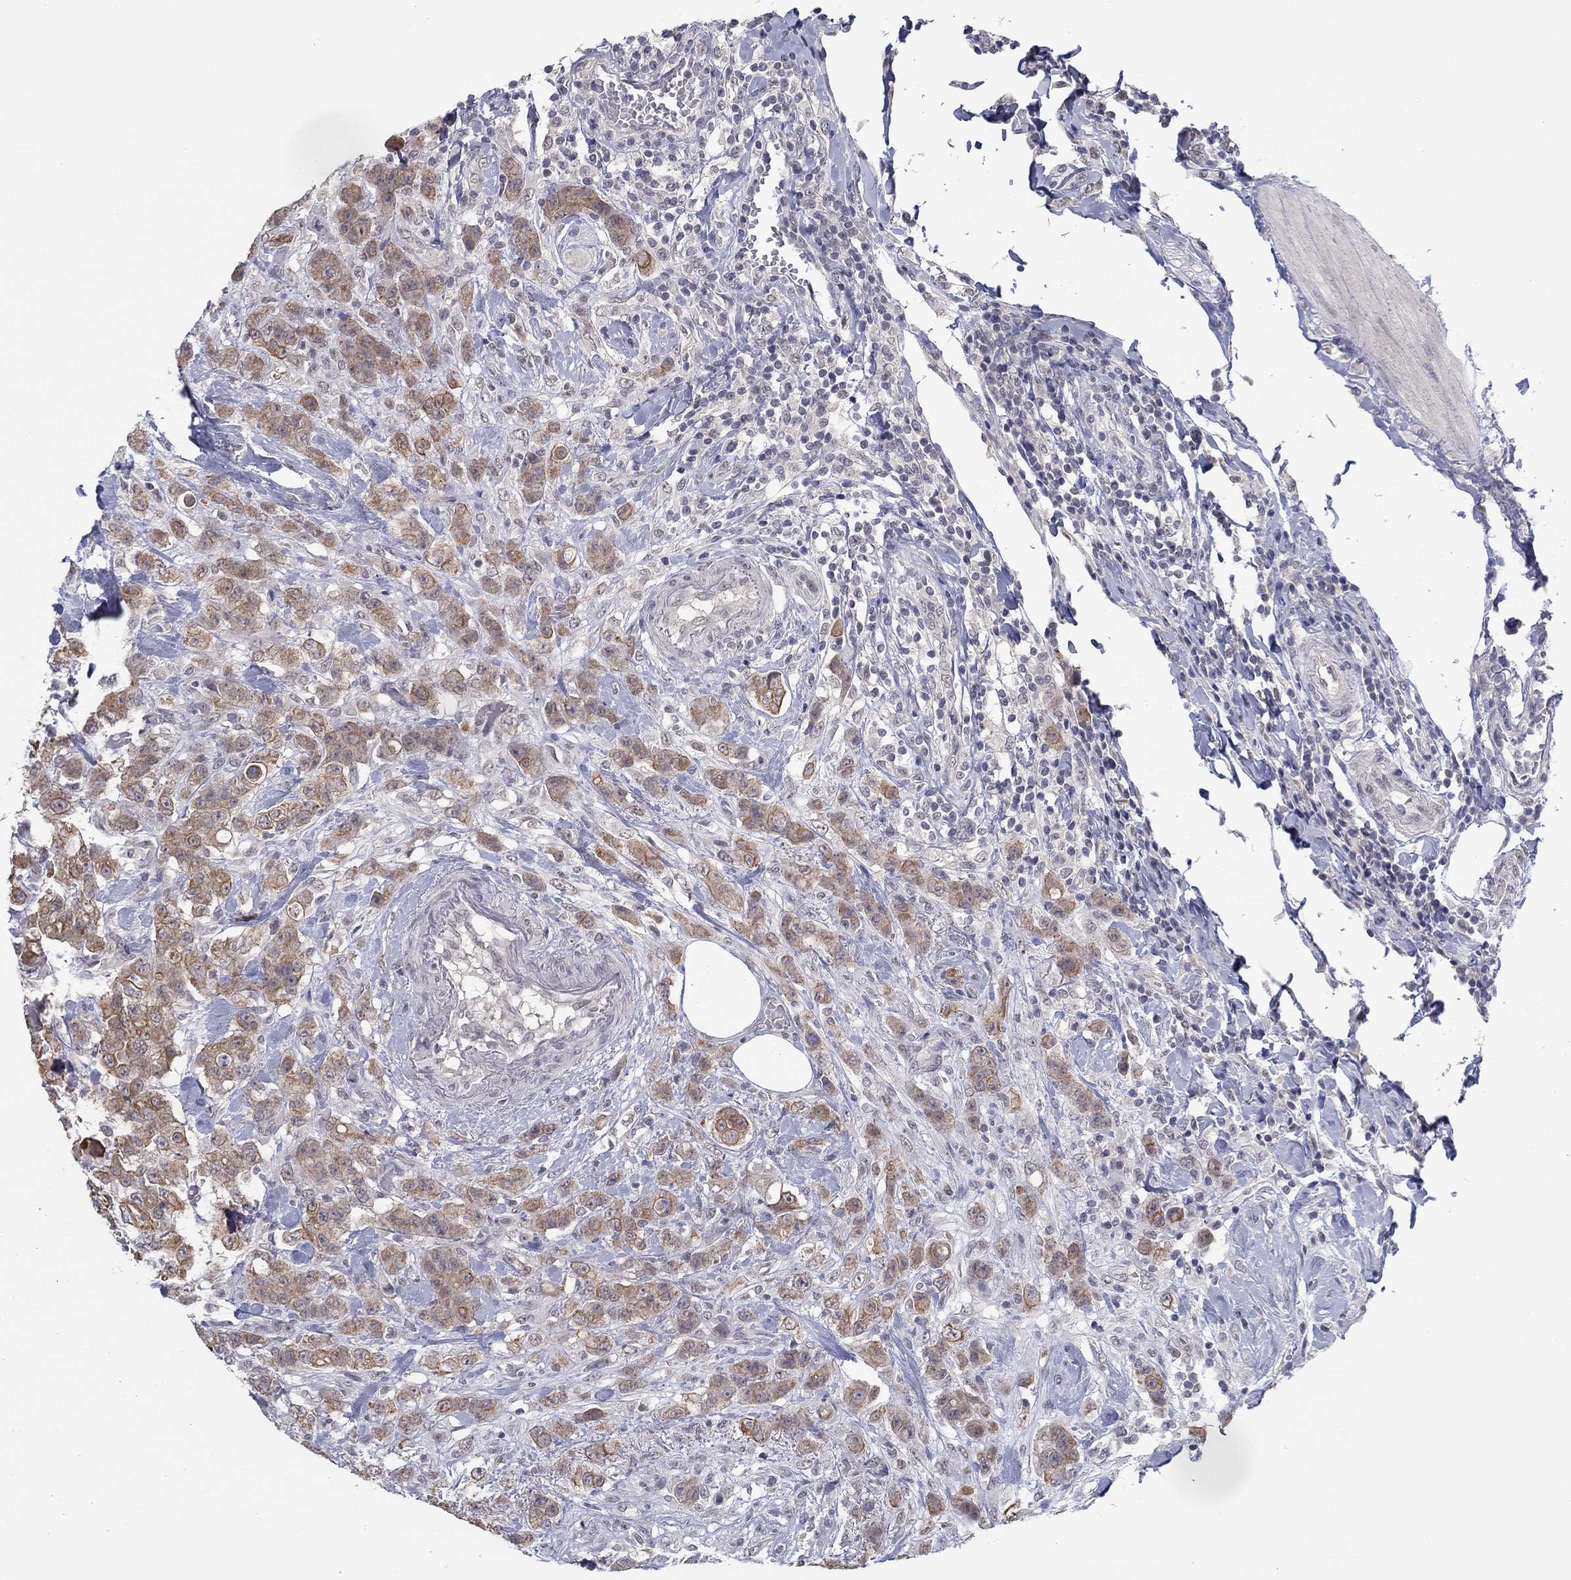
{"staining": {"intensity": "moderate", "quantity": "25%-75%", "location": "cytoplasmic/membranous"}, "tissue": "colorectal cancer", "cell_type": "Tumor cells", "image_type": "cancer", "snomed": [{"axis": "morphology", "description": "Adenocarcinoma, NOS"}, {"axis": "topography", "description": "Colon"}], "caption": "Tumor cells exhibit medium levels of moderate cytoplasmic/membranous staining in about 25%-75% of cells in colorectal adenocarcinoma.", "gene": "SLC22A2", "patient": {"sex": "female", "age": 69}}